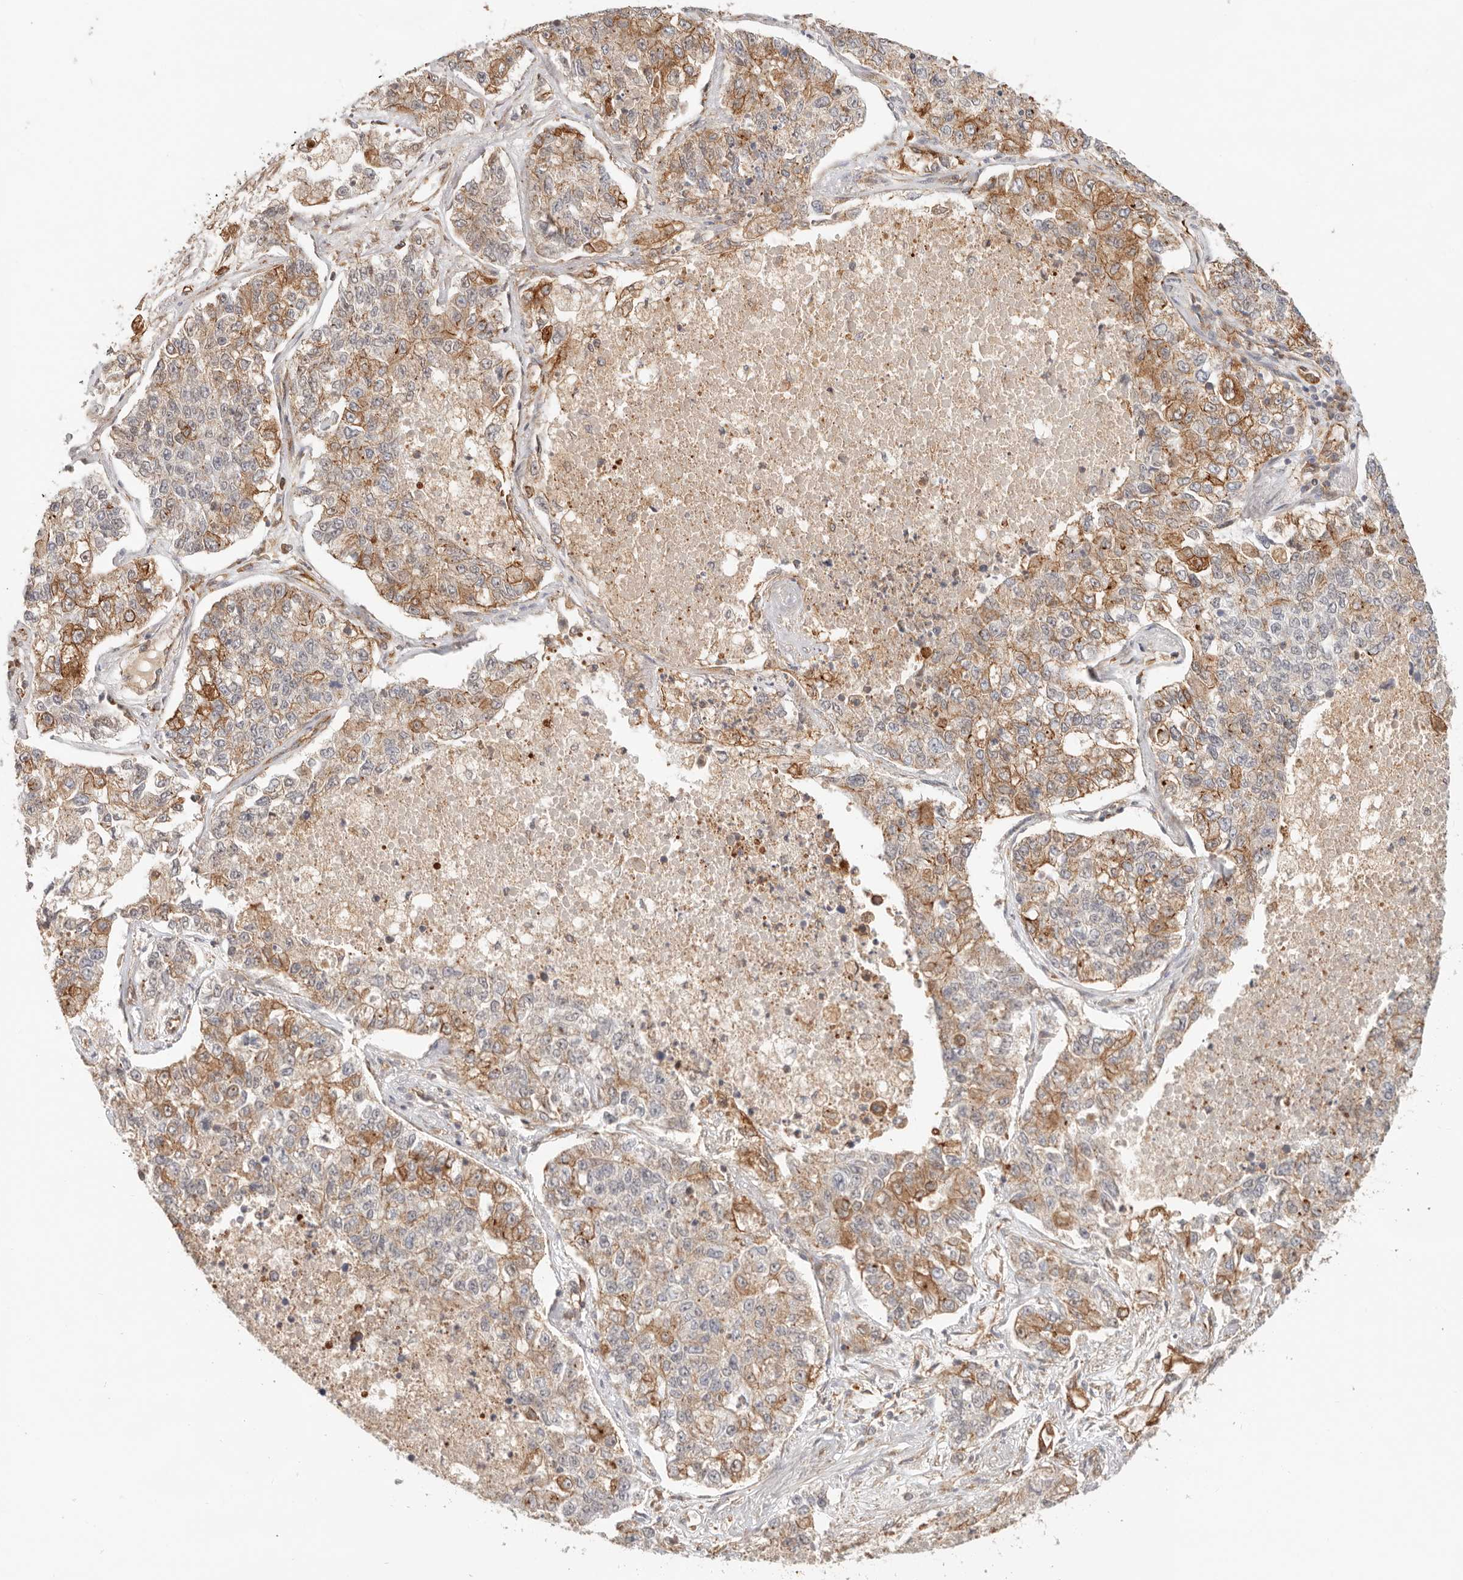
{"staining": {"intensity": "moderate", "quantity": "25%-75%", "location": "cytoplasmic/membranous"}, "tissue": "lung cancer", "cell_type": "Tumor cells", "image_type": "cancer", "snomed": [{"axis": "morphology", "description": "Adenocarcinoma, NOS"}, {"axis": "topography", "description": "Lung"}], "caption": "Lung cancer (adenocarcinoma) stained with a protein marker reveals moderate staining in tumor cells.", "gene": "HEXD", "patient": {"sex": "male", "age": 49}}